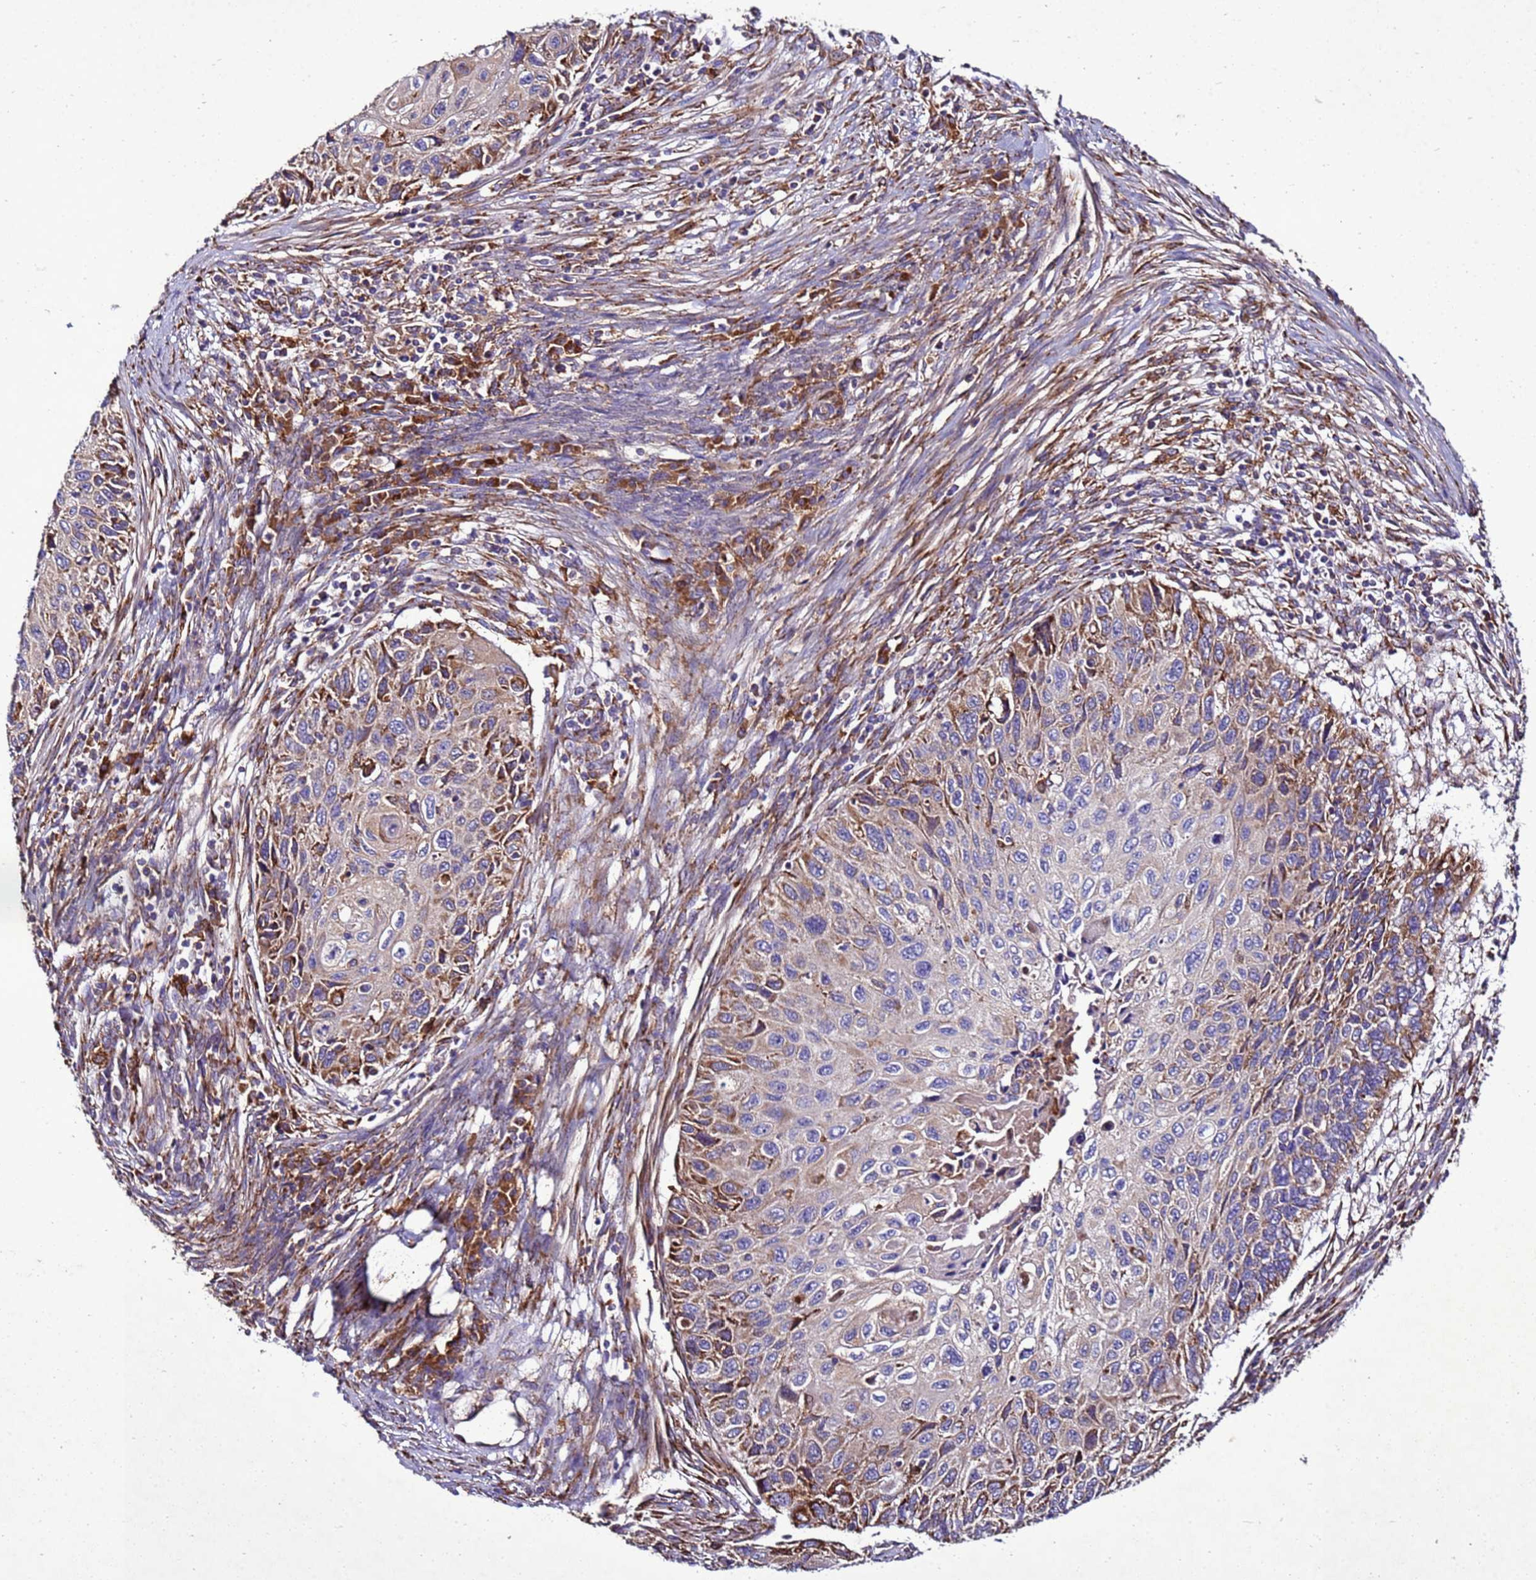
{"staining": {"intensity": "moderate", "quantity": "25%-75%", "location": "cytoplasmic/membranous"}, "tissue": "cervical cancer", "cell_type": "Tumor cells", "image_type": "cancer", "snomed": [{"axis": "morphology", "description": "Squamous cell carcinoma, NOS"}, {"axis": "topography", "description": "Cervix"}], "caption": "Immunohistochemical staining of cervical cancer shows moderate cytoplasmic/membranous protein staining in about 25%-75% of tumor cells.", "gene": "ANTKMT", "patient": {"sex": "female", "age": 70}}